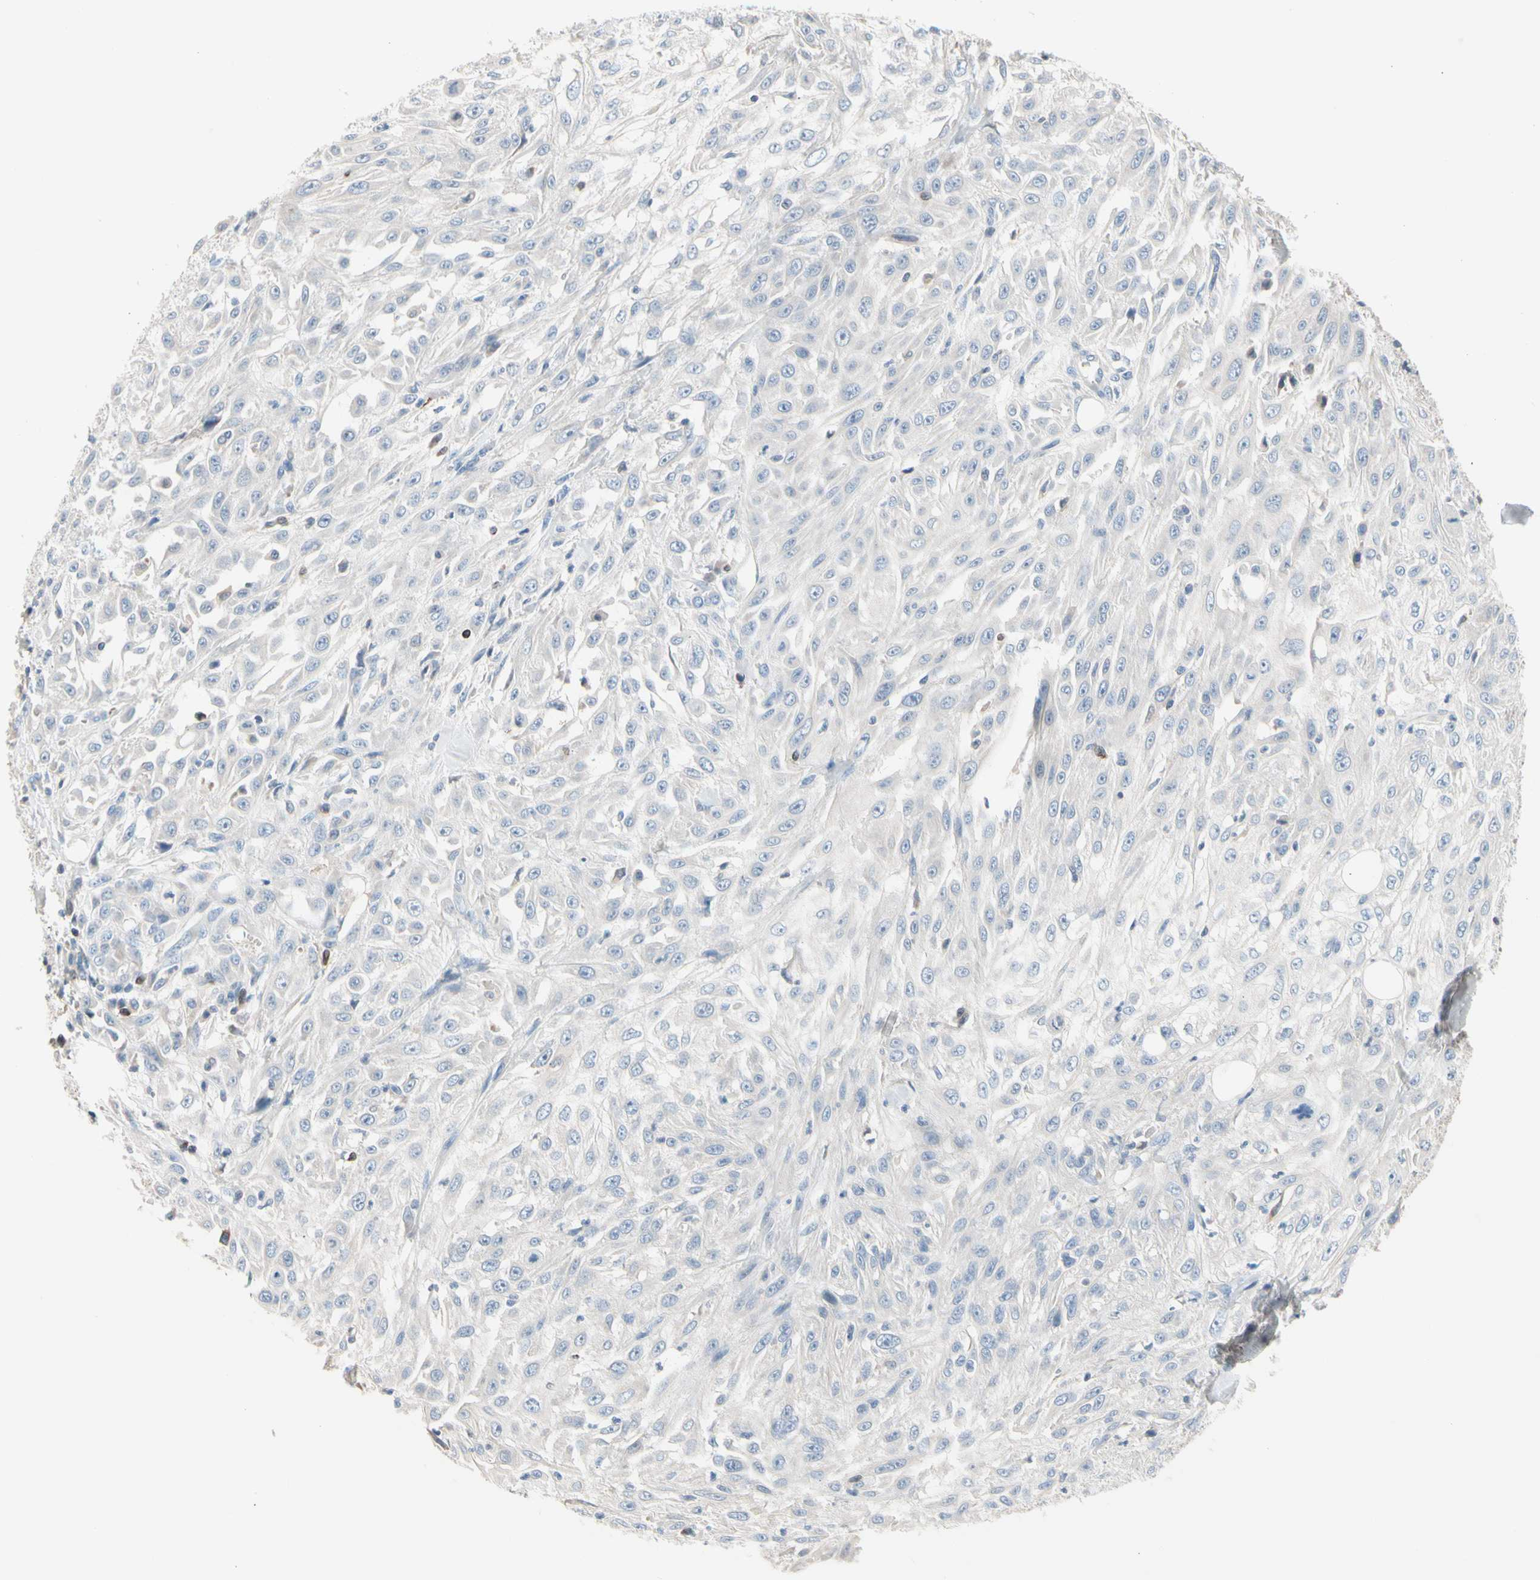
{"staining": {"intensity": "negative", "quantity": "none", "location": "none"}, "tissue": "skin cancer", "cell_type": "Tumor cells", "image_type": "cancer", "snomed": [{"axis": "morphology", "description": "Squamous cell carcinoma, NOS"}, {"axis": "topography", "description": "Skin"}], "caption": "Immunohistochemistry histopathology image of neoplastic tissue: squamous cell carcinoma (skin) stained with DAB (3,3'-diaminobenzidine) demonstrates no significant protein positivity in tumor cells.", "gene": "MAP3K3", "patient": {"sex": "male", "age": 75}}